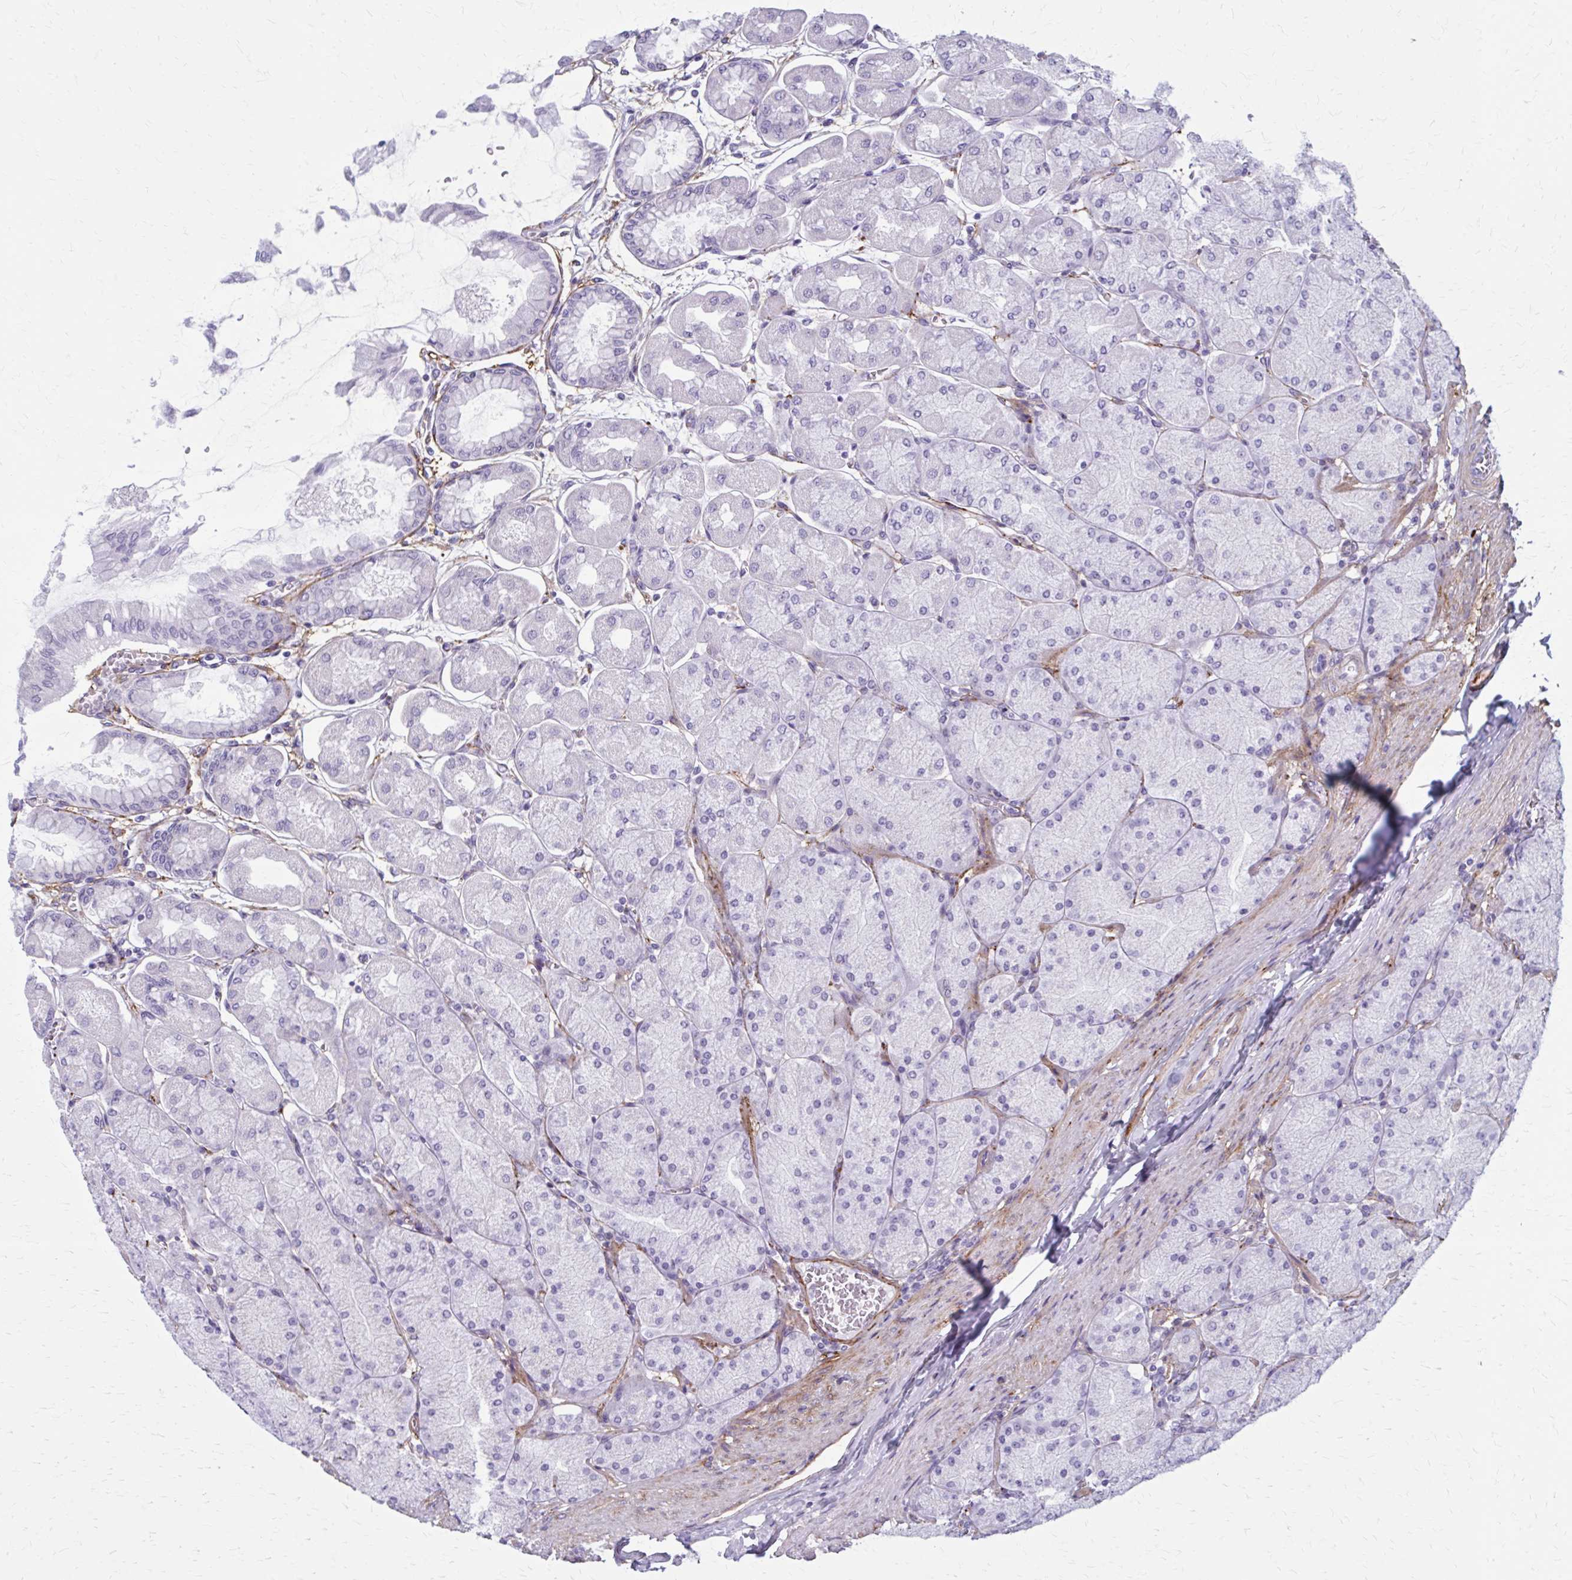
{"staining": {"intensity": "negative", "quantity": "none", "location": "none"}, "tissue": "stomach", "cell_type": "Glandular cells", "image_type": "normal", "snomed": [{"axis": "morphology", "description": "Normal tissue, NOS"}, {"axis": "topography", "description": "Stomach, upper"}], "caption": "A photomicrograph of human stomach is negative for staining in glandular cells. Brightfield microscopy of immunohistochemistry stained with DAB (3,3'-diaminobenzidine) (brown) and hematoxylin (blue), captured at high magnification.", "gene": "AKAP12", "patient": {"sex": "female", "age": 56}}